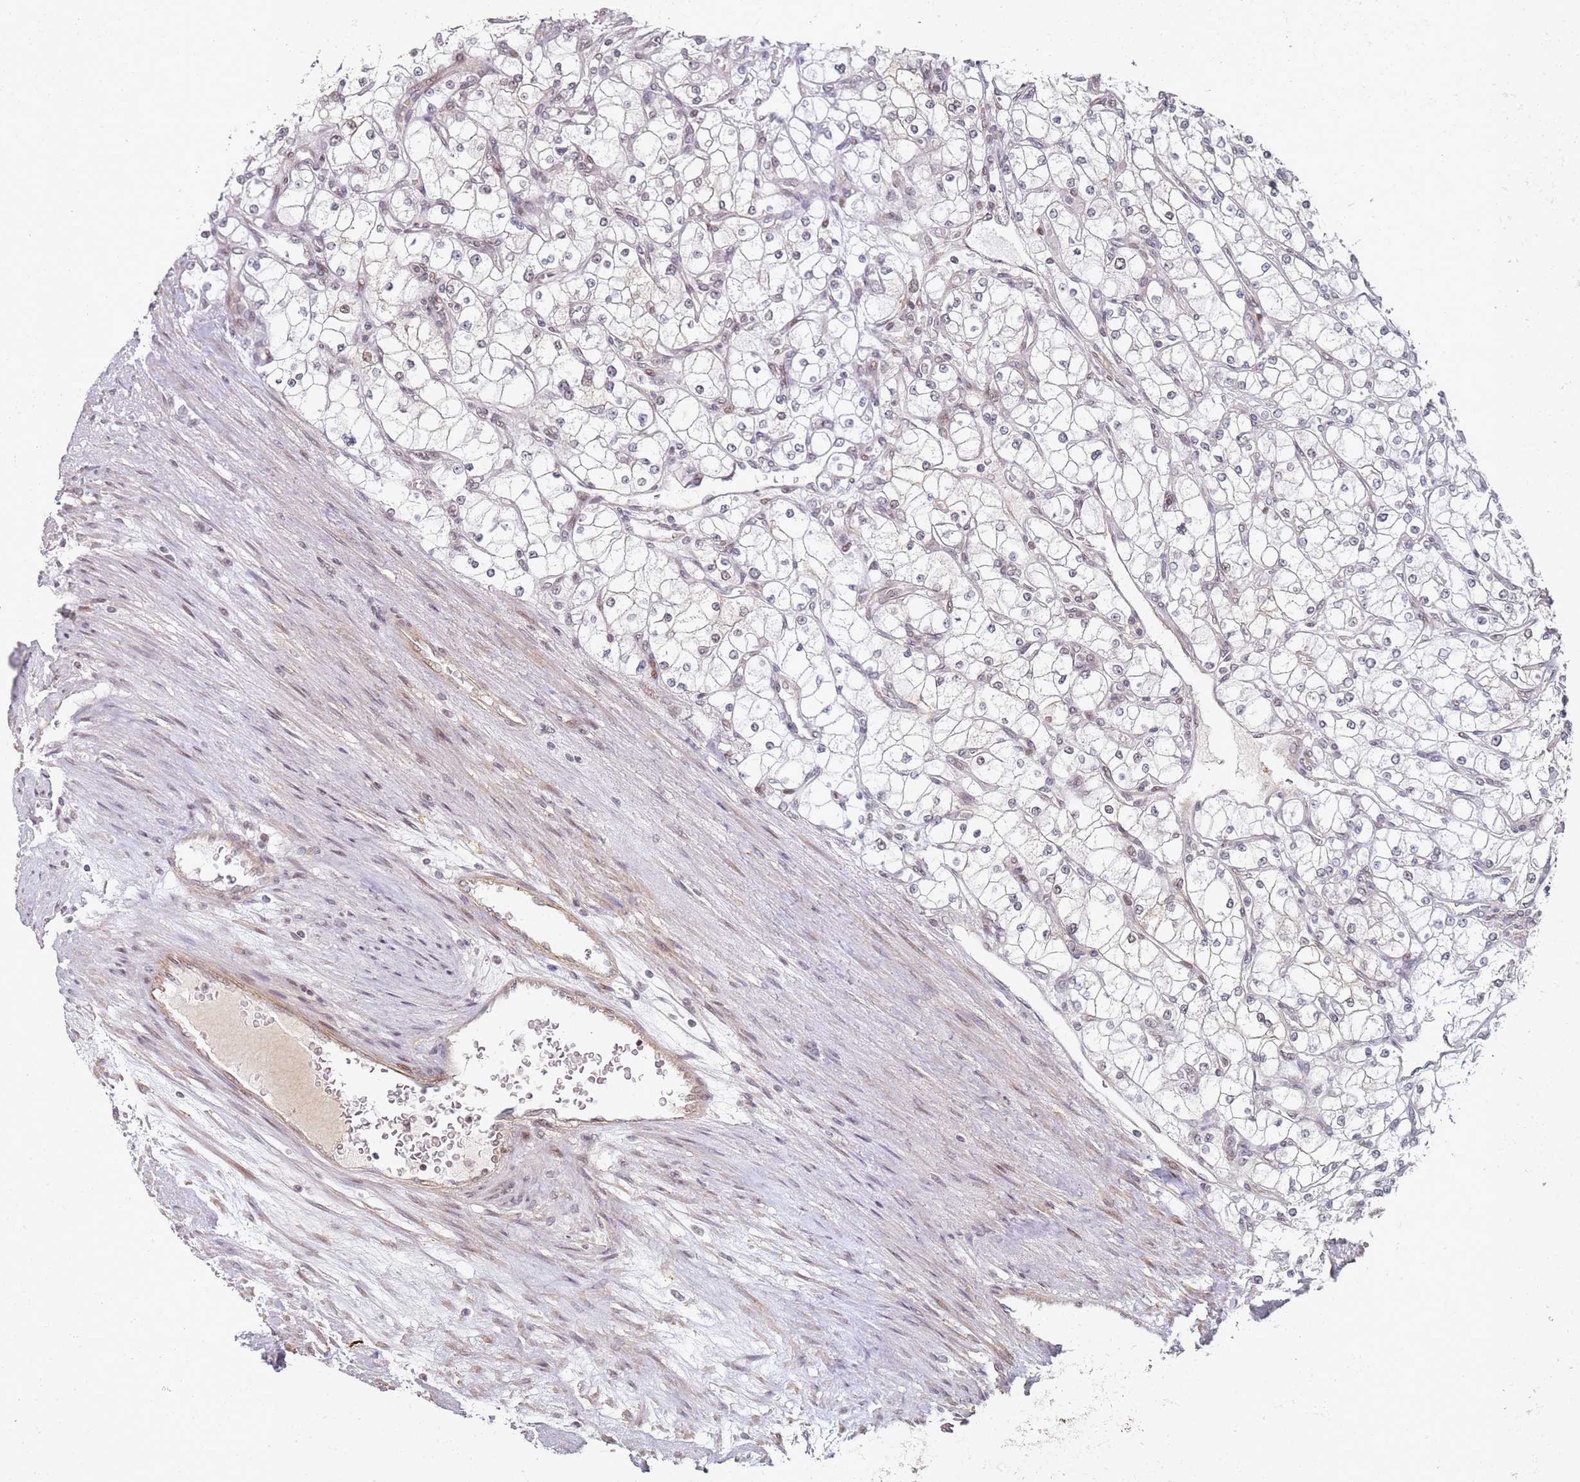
{"staining": {"intensity": "weak", "quantity": "<25%", "location": "nuclear"}, "tissue": "renal cancer", "cell_type": "Tumor cells", "image_type": "cancer", "snomed": [{"axis": "morphology", "description": "Adenocarcinoma, NOS"}, {"axis": "topography", "description": "Kidney"}], "caption": "DAB immunohistochemical staining of adenocarcinoma (renal) shows no significant staining in tumor cells.", "gene": "ATF6B", "patient": {"sex": "male", "age": 80}}